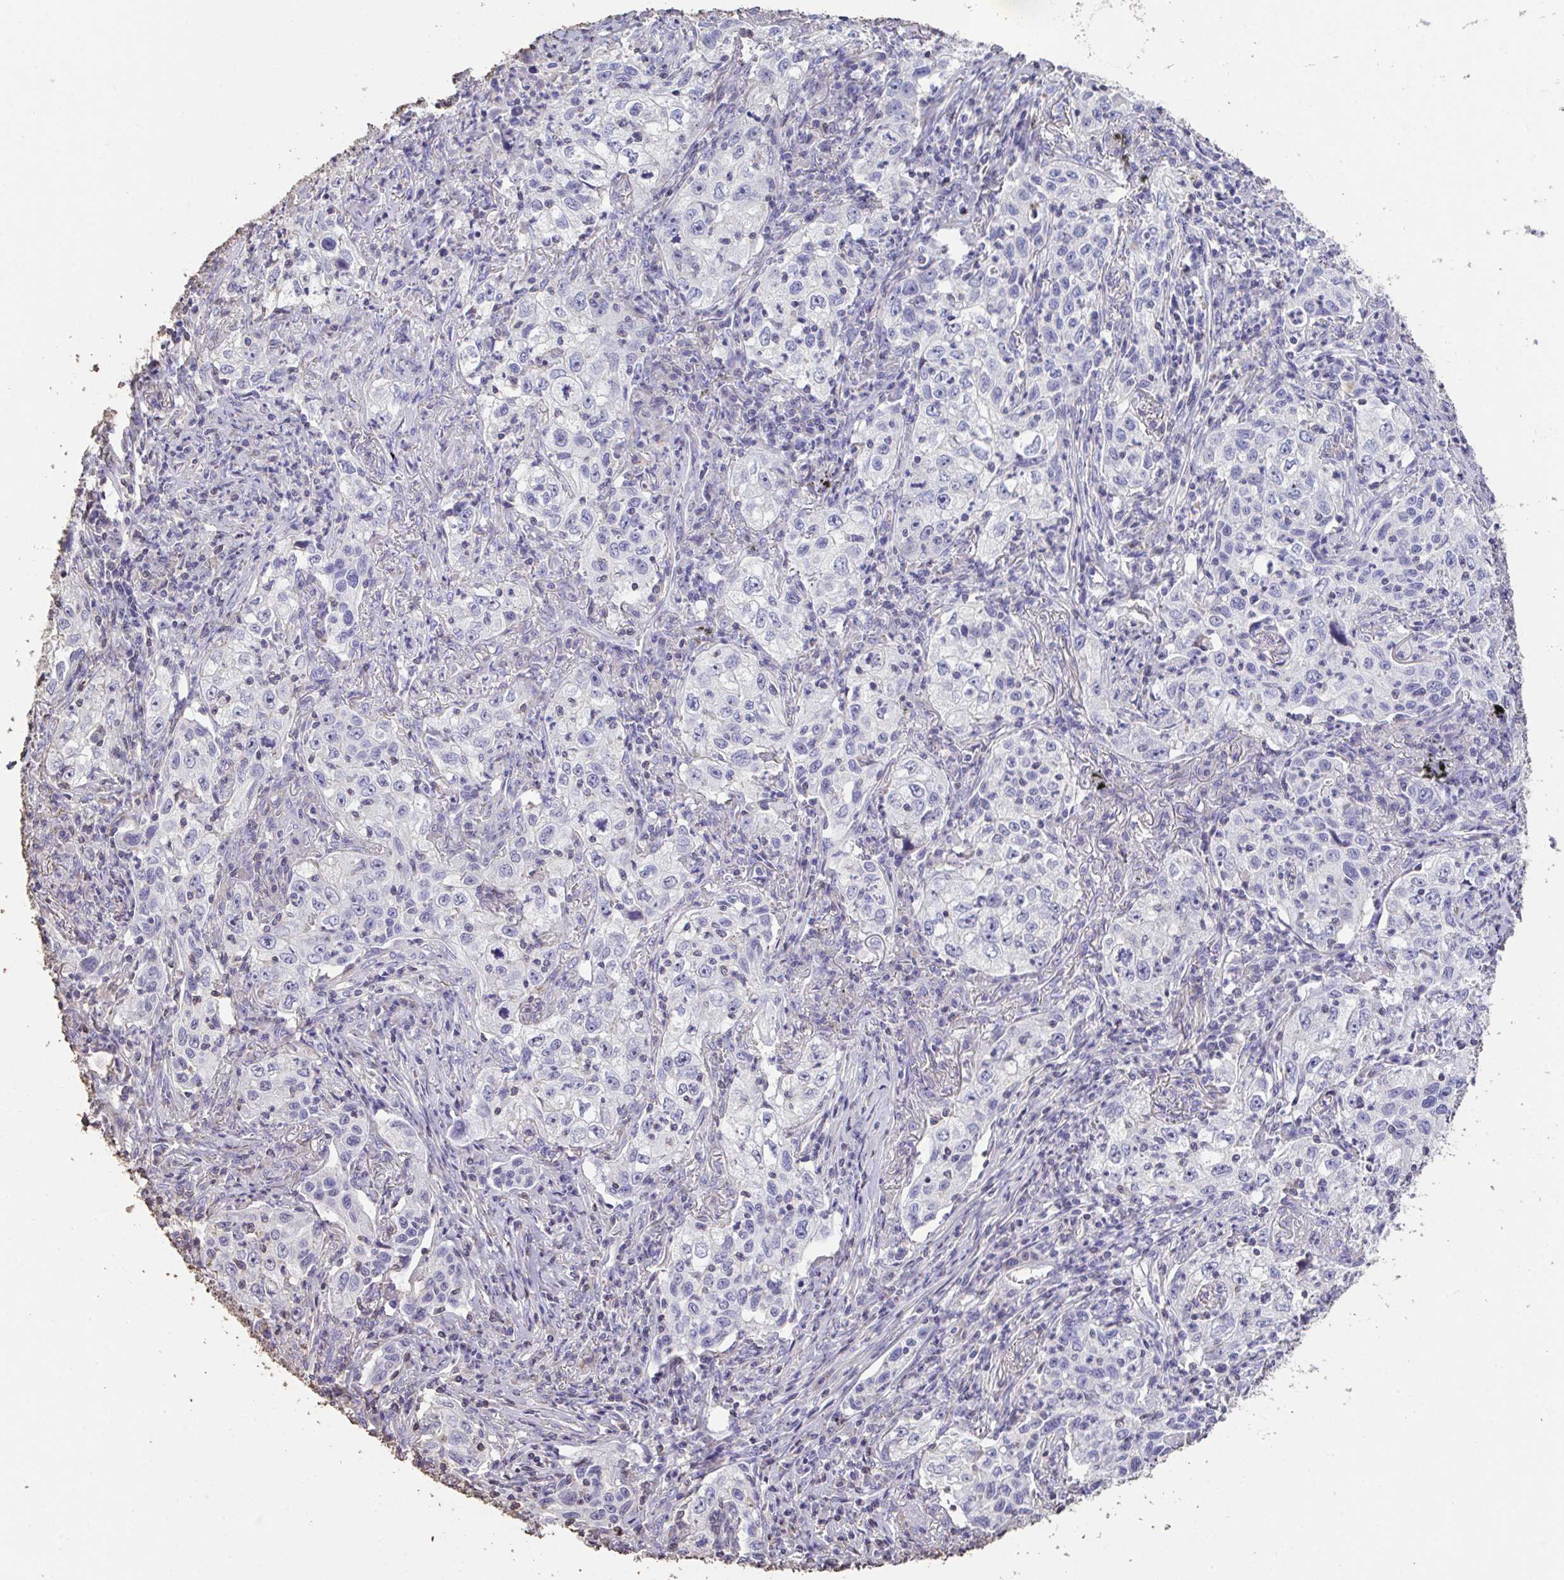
{"staining": {"intensity": "negative", "quantity": "none", "location": "none"}, "tissue": "lung cancer", "cell_type": "Tumor cells", "image_type": "cancer", "snomed": [{"axis": "morphology", "description": "Squamous cell carcinoma, NOS"}, {"axis": "topography", "description": "Lung"}], "caption": "Immunohistochemistry (IHC) histopathology image of lung squamous cell carcinoma stained for a protein (brown), which shows no expression in tumor cells.", "gene": "IL23R", "patient": {"sex": "male", "age": 71}}